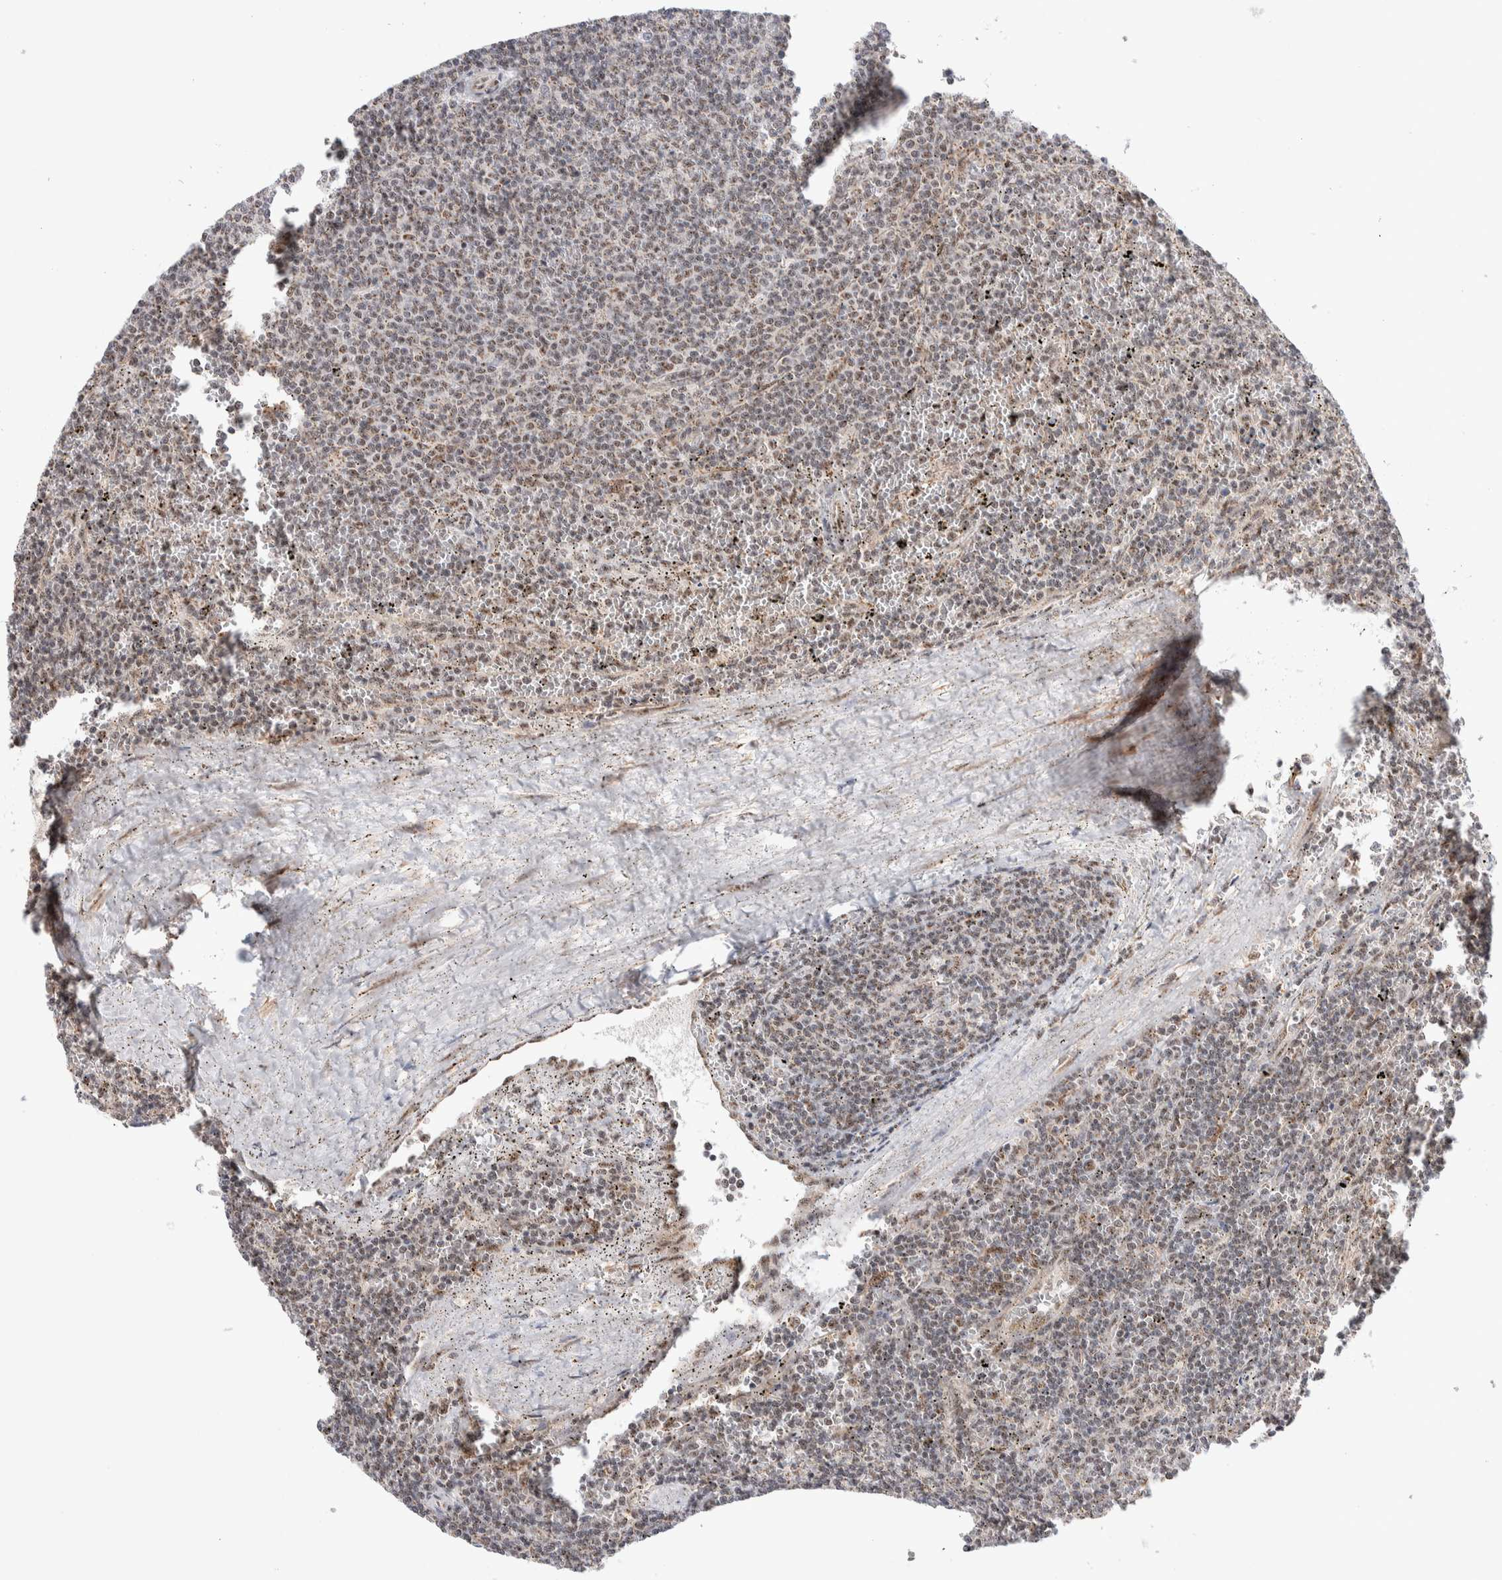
{"staining": {"intensity": "weak", "quantity": ">75%", "location": "nuclear"}, "tissue": "lymphoma", "cell_type": "Tumor cells", "image_type": "cancer", "snomed": [{"axis": "morphology", "description": "Malignant lymphoma, non-Hodgkin's type, Low grade"}, {"axis": "topography", "description": "Spleen"}], "caption": "Immunohistochemical staining of lymphoma exhibits low levels of weak nuclear staining in about >75% of tumor cells.", "gene": "ZNF695", "patient": {"sex": "female", "age": 50}}